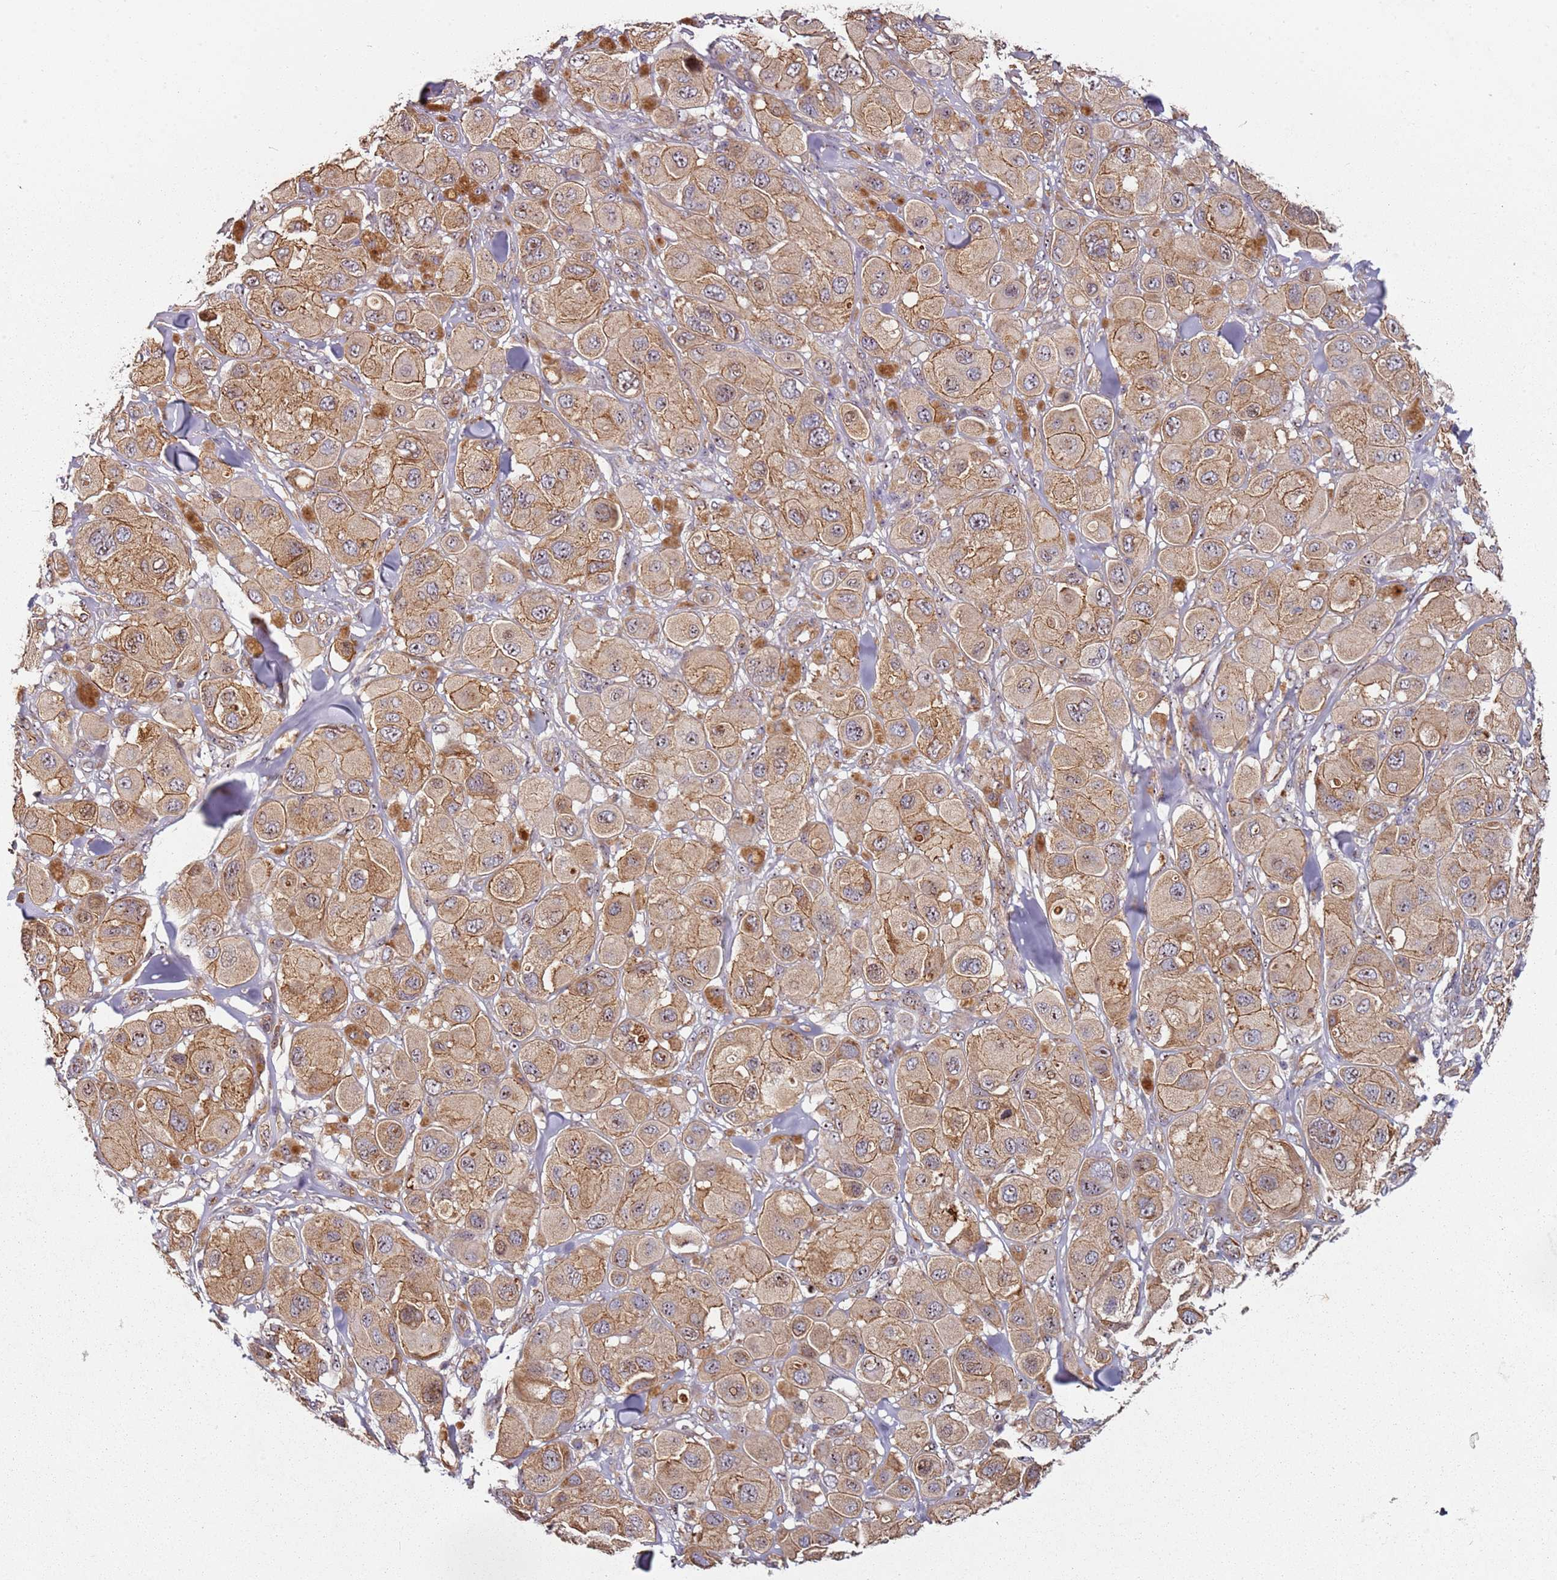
{"staining": {"intensity": "moderate", "quantity": ">75%", "location": "cytoplasmic/membranous"}, "tissue": "melanoma", "cell_type": "Tumor cells", "image_type": "cancer", "snomed": [{"axis": "morphology", "description": "Malignant melanoma, Metastatic site"}, {"axis": "topography", "description": "Skin"}], "caption": "Immunohistochemistry (IHC) image of human malignant melanoma (metastatic site) stained for a protein (brown), which reveals medium levels of moderate cytoplasmic/membranous positivity in approximately >75% of tumor cells.", "gene": "C2CD4B", "patient": {"sex": "male", "age": 41}}